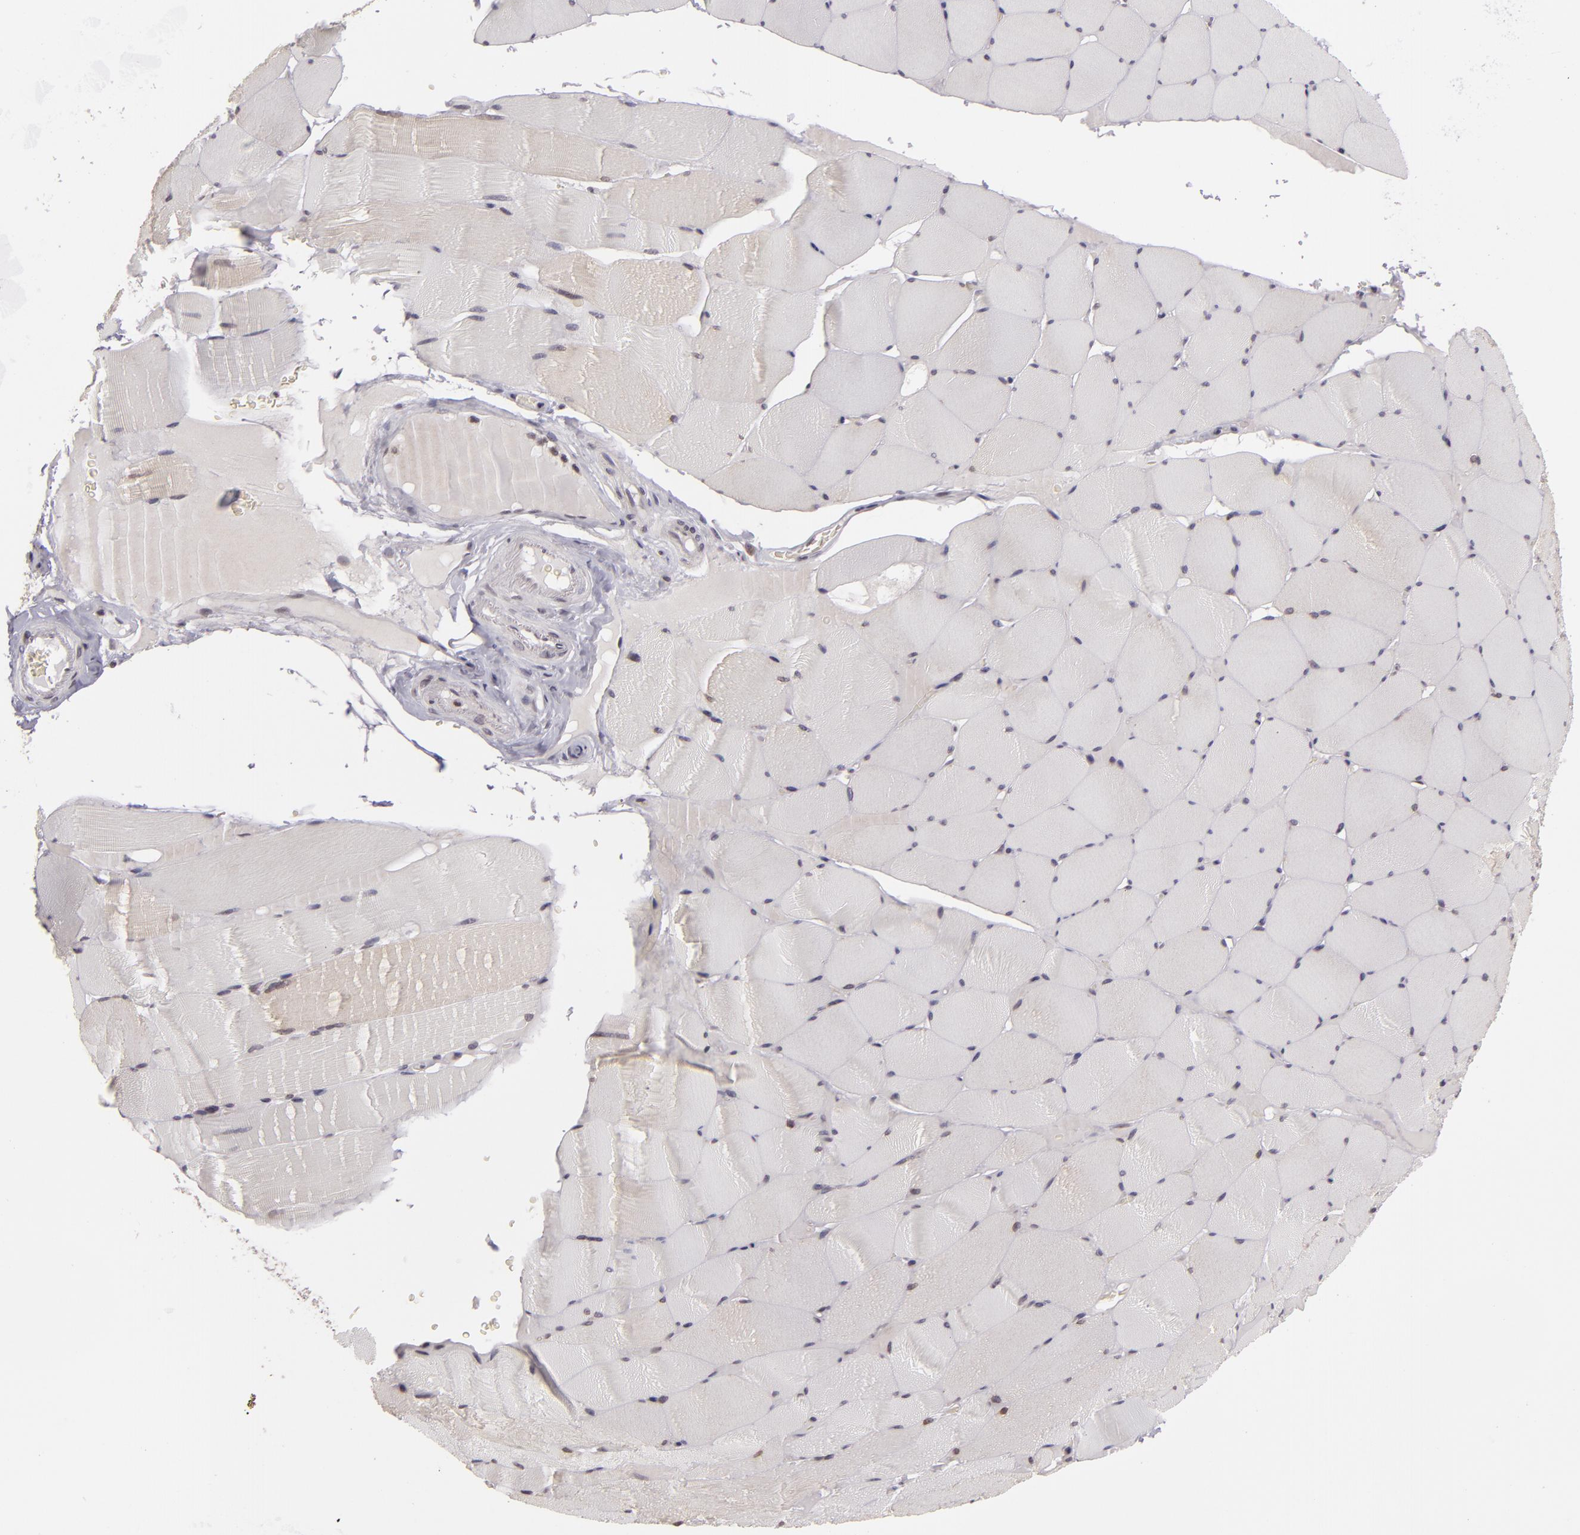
{"staining": {"intensity": "moderate", "quantity": "25%-75%", "location": "nuclear"}, "tissue": "skeletal muscle", "cell_type": "Myocytes", "image_type": "normal", "snomed": [{"axis": "morphology", "description": "Normal tissue, NOS"}, {"axis": "topography", "description": "Skeletal muscle"}], "caption": "Protein expression analysis of benign skeletal muscle demonstrates moderate nuclear staining in approximately 25%-75% of myocytes. (DAB IHC, brown staining for protein, blue staining for nuclei).", "gene": "AKAP6", "patient": {"sex": "male", "age": 62}}